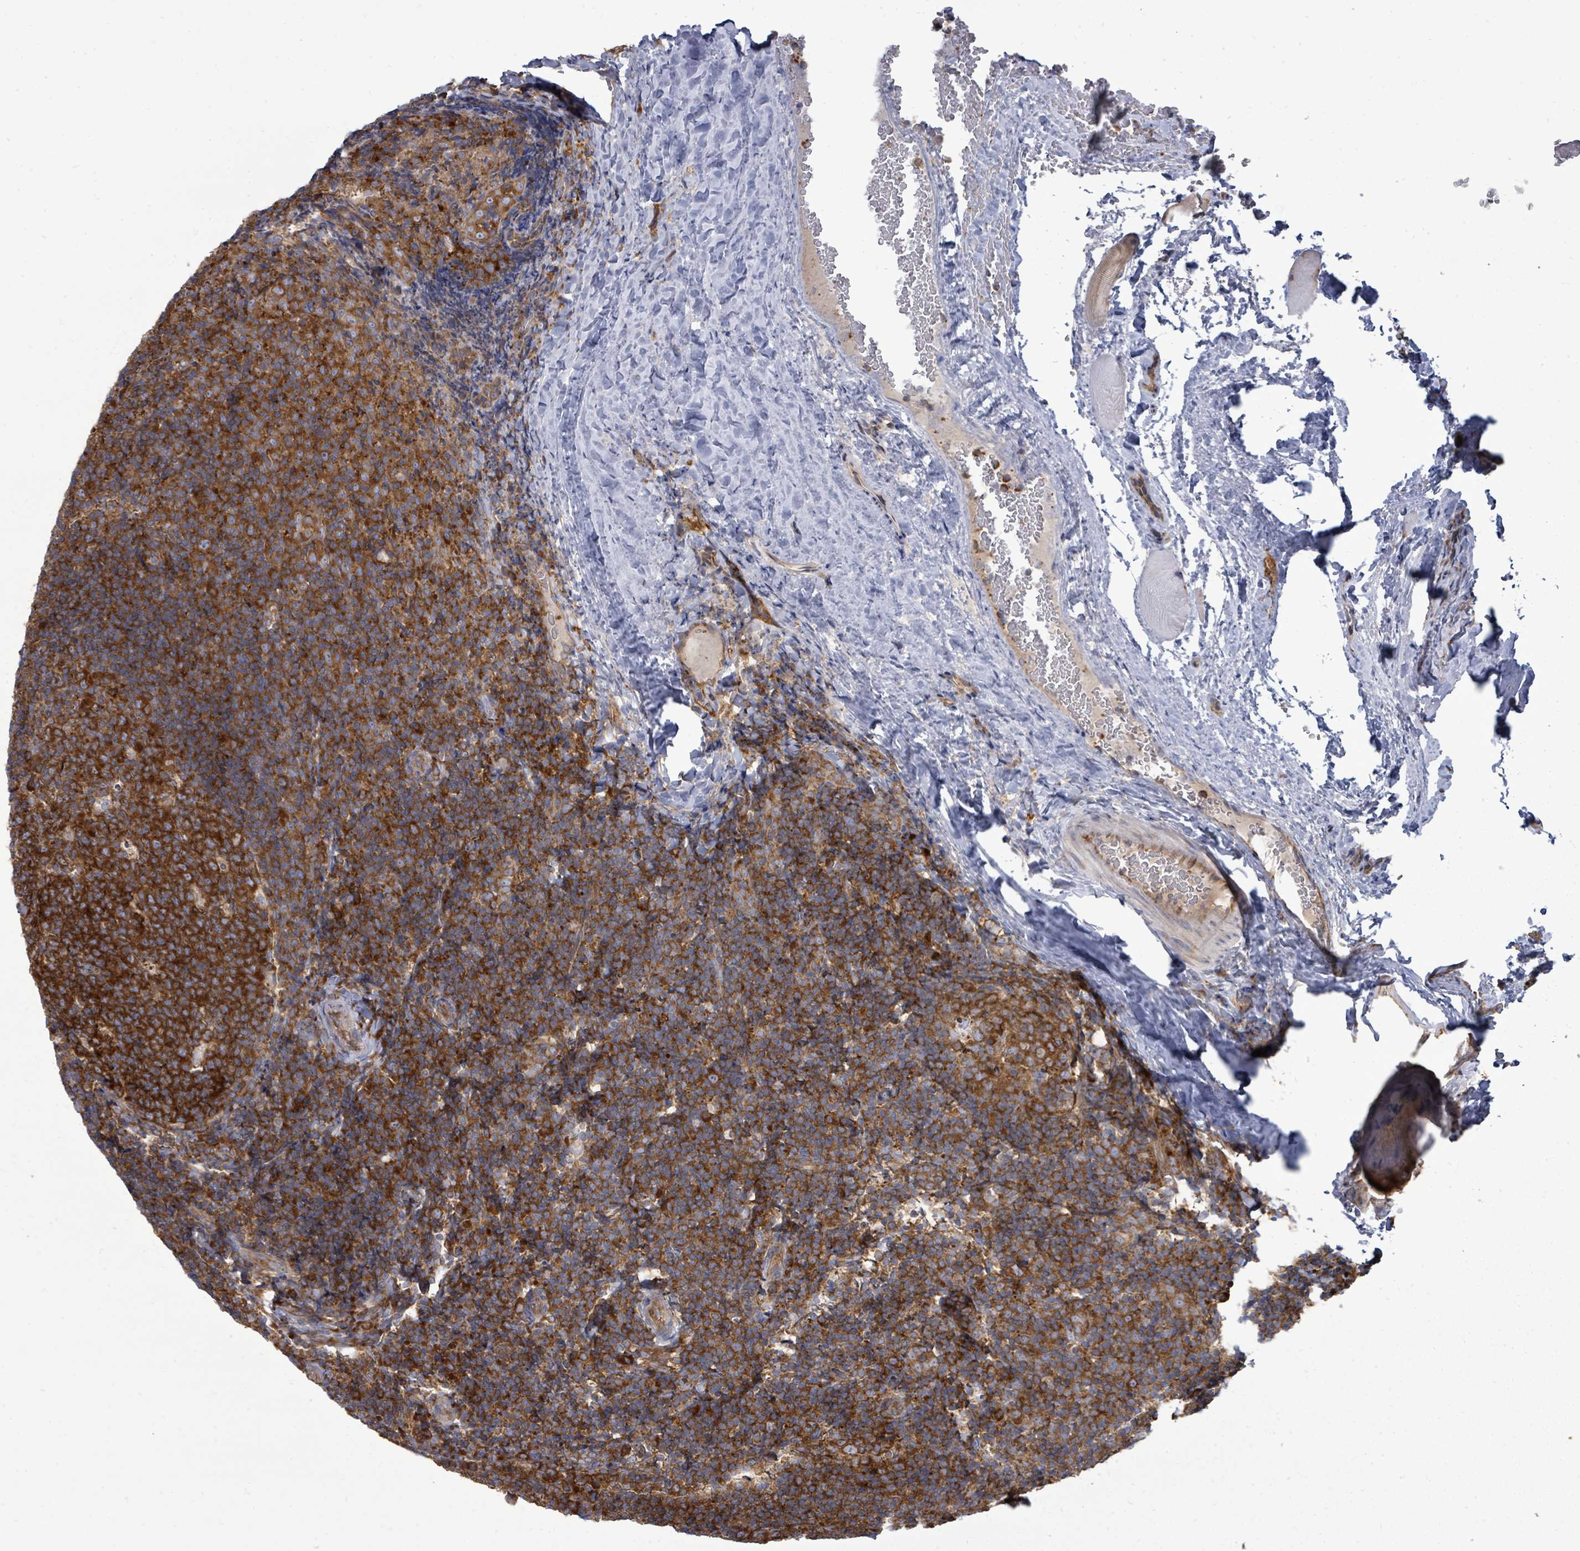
{"staining": {"intensity": "strong", "quantity": ">75%", "location": "cytoplasmic/membranous"}, "tissue": "tonsil", "cell_type": "Germinal center cells", "image_type": "normal", "snomed": [{"axis": "morphology", "description": "Normal tissue, NOS"}, {"axis": "topography", "description": "Tonsil"}], "caption": "Strong cytoplasmic/membranous positivity for a protein is appreciated in approximately >75% of germinal center cells of normal tonsil using immunohistochemistry (IHC).", "gene": "EIF3CL", "patient": {"sex": "male", "age": 17}}